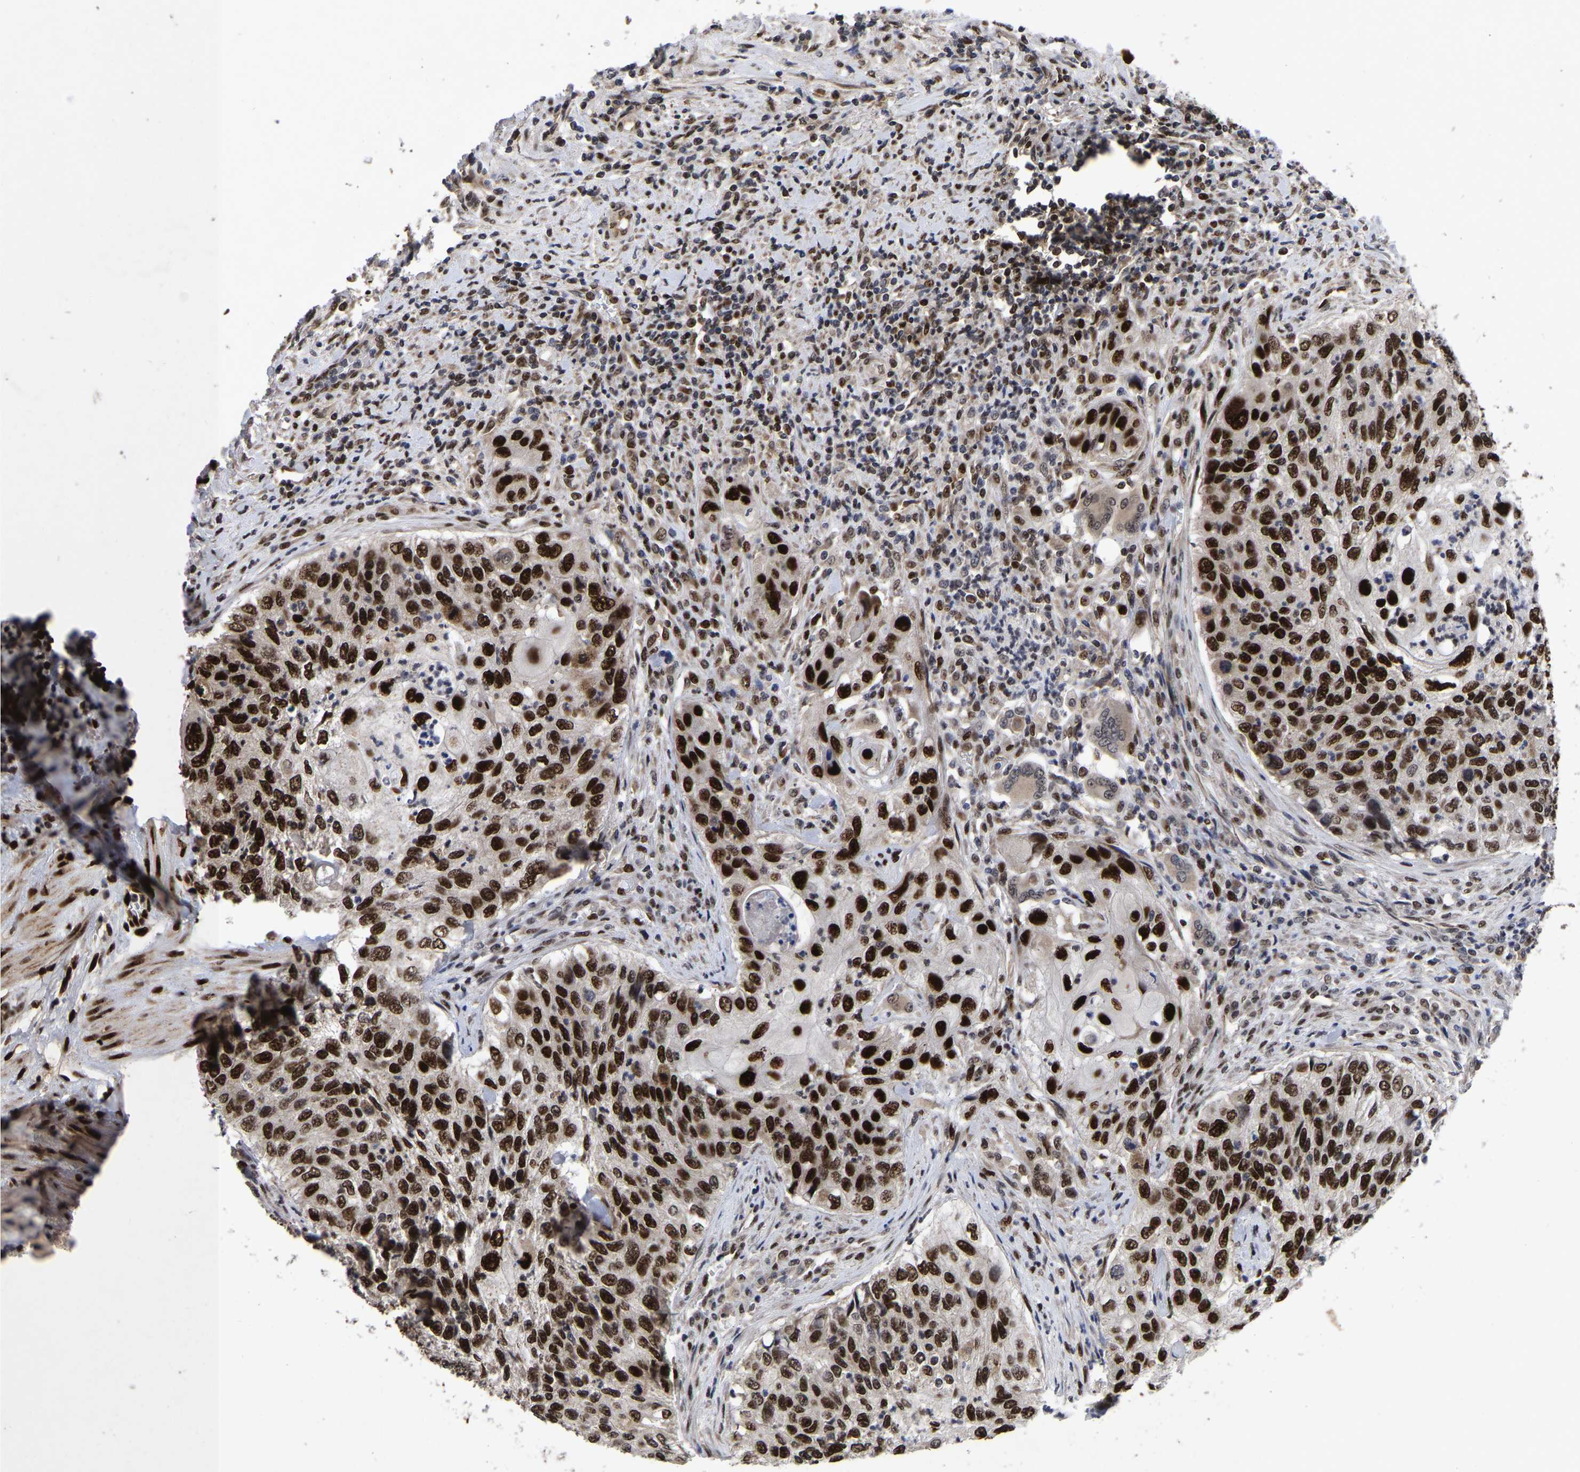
{"staining": {"intensity": "strong", "quantity": ">75%", "location": "nuclear"}, "tissue": "urothelial cancer", "cell_type": "Tumor cells", "image_type": "cancer", "snomed": [{"axis": "morphology", "description": "Urothelial carcinoma, High grade"}, {"axis": "topography", "description": "Urinary bladder"}], "caption": "Urothelial cancer tissue displays strong nuclear expression in about >75% of tumor cells (IHC, brightfield microscopy, high magnification).", "gene": "JUNB", "patient": {"sex": "female", "age": 60}}